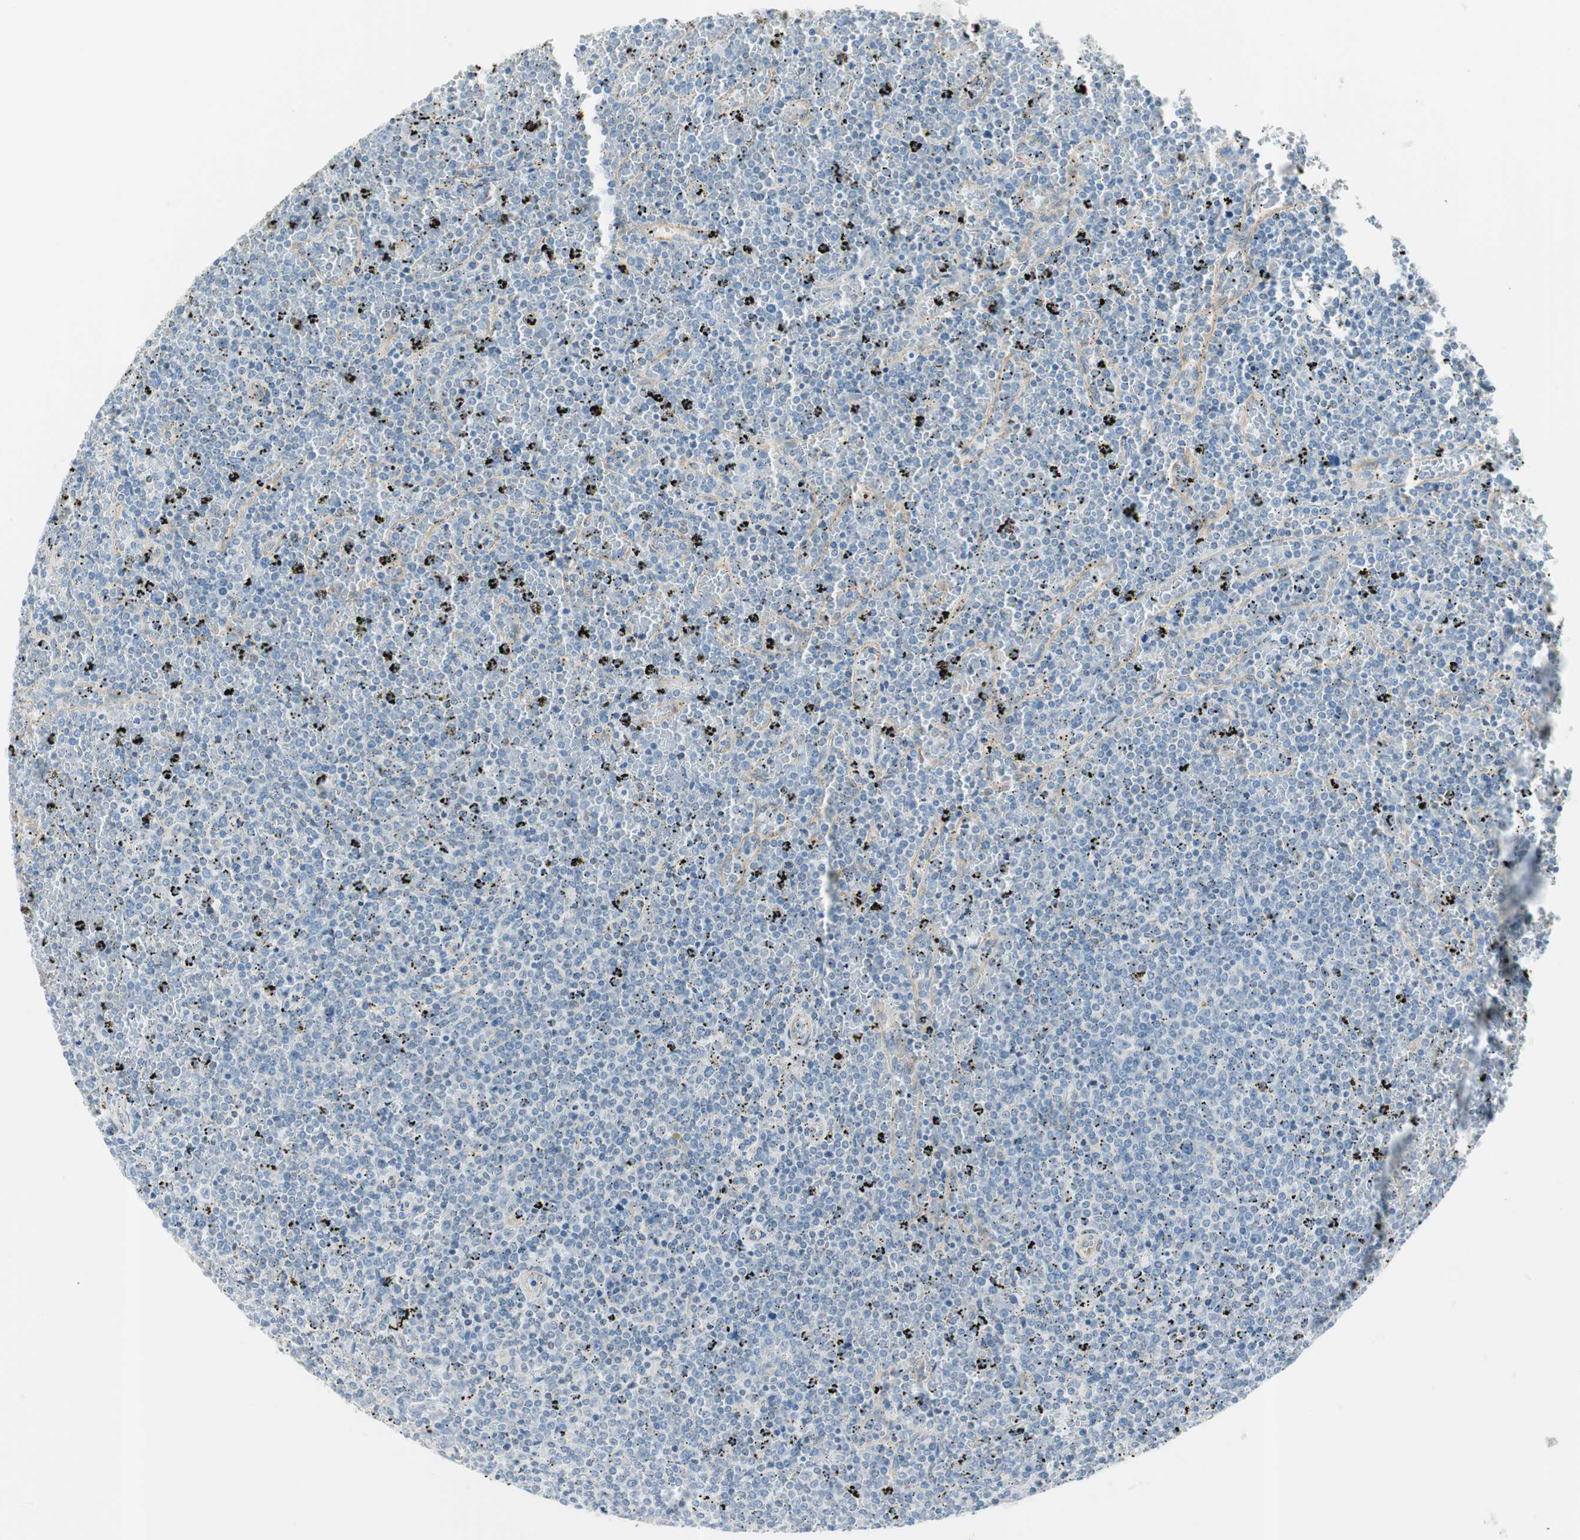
{"staining": {"intensity": "negative", "quantity": "none", "location": "none"}, "tissue": "lymphoma", "cell_type": "Tumor cells", "image_type": "cancer", "snomed": [{"axis": "morphology", "description": "Malignant lymphoma, non-Hodgkin's type, Low grade"}, {"axis": "topography", "description": "Spleen"}], "caption": "Micrograph shows no significant protein staining in tumor cells of malignant lymphoma, non-Hodgkin's type (low-grade). (Immunohistochemistry (ihc), brightfield microscopy, high magnification).", "gene": "CDK3", "patient": {"sex": "female", "age": 77}}